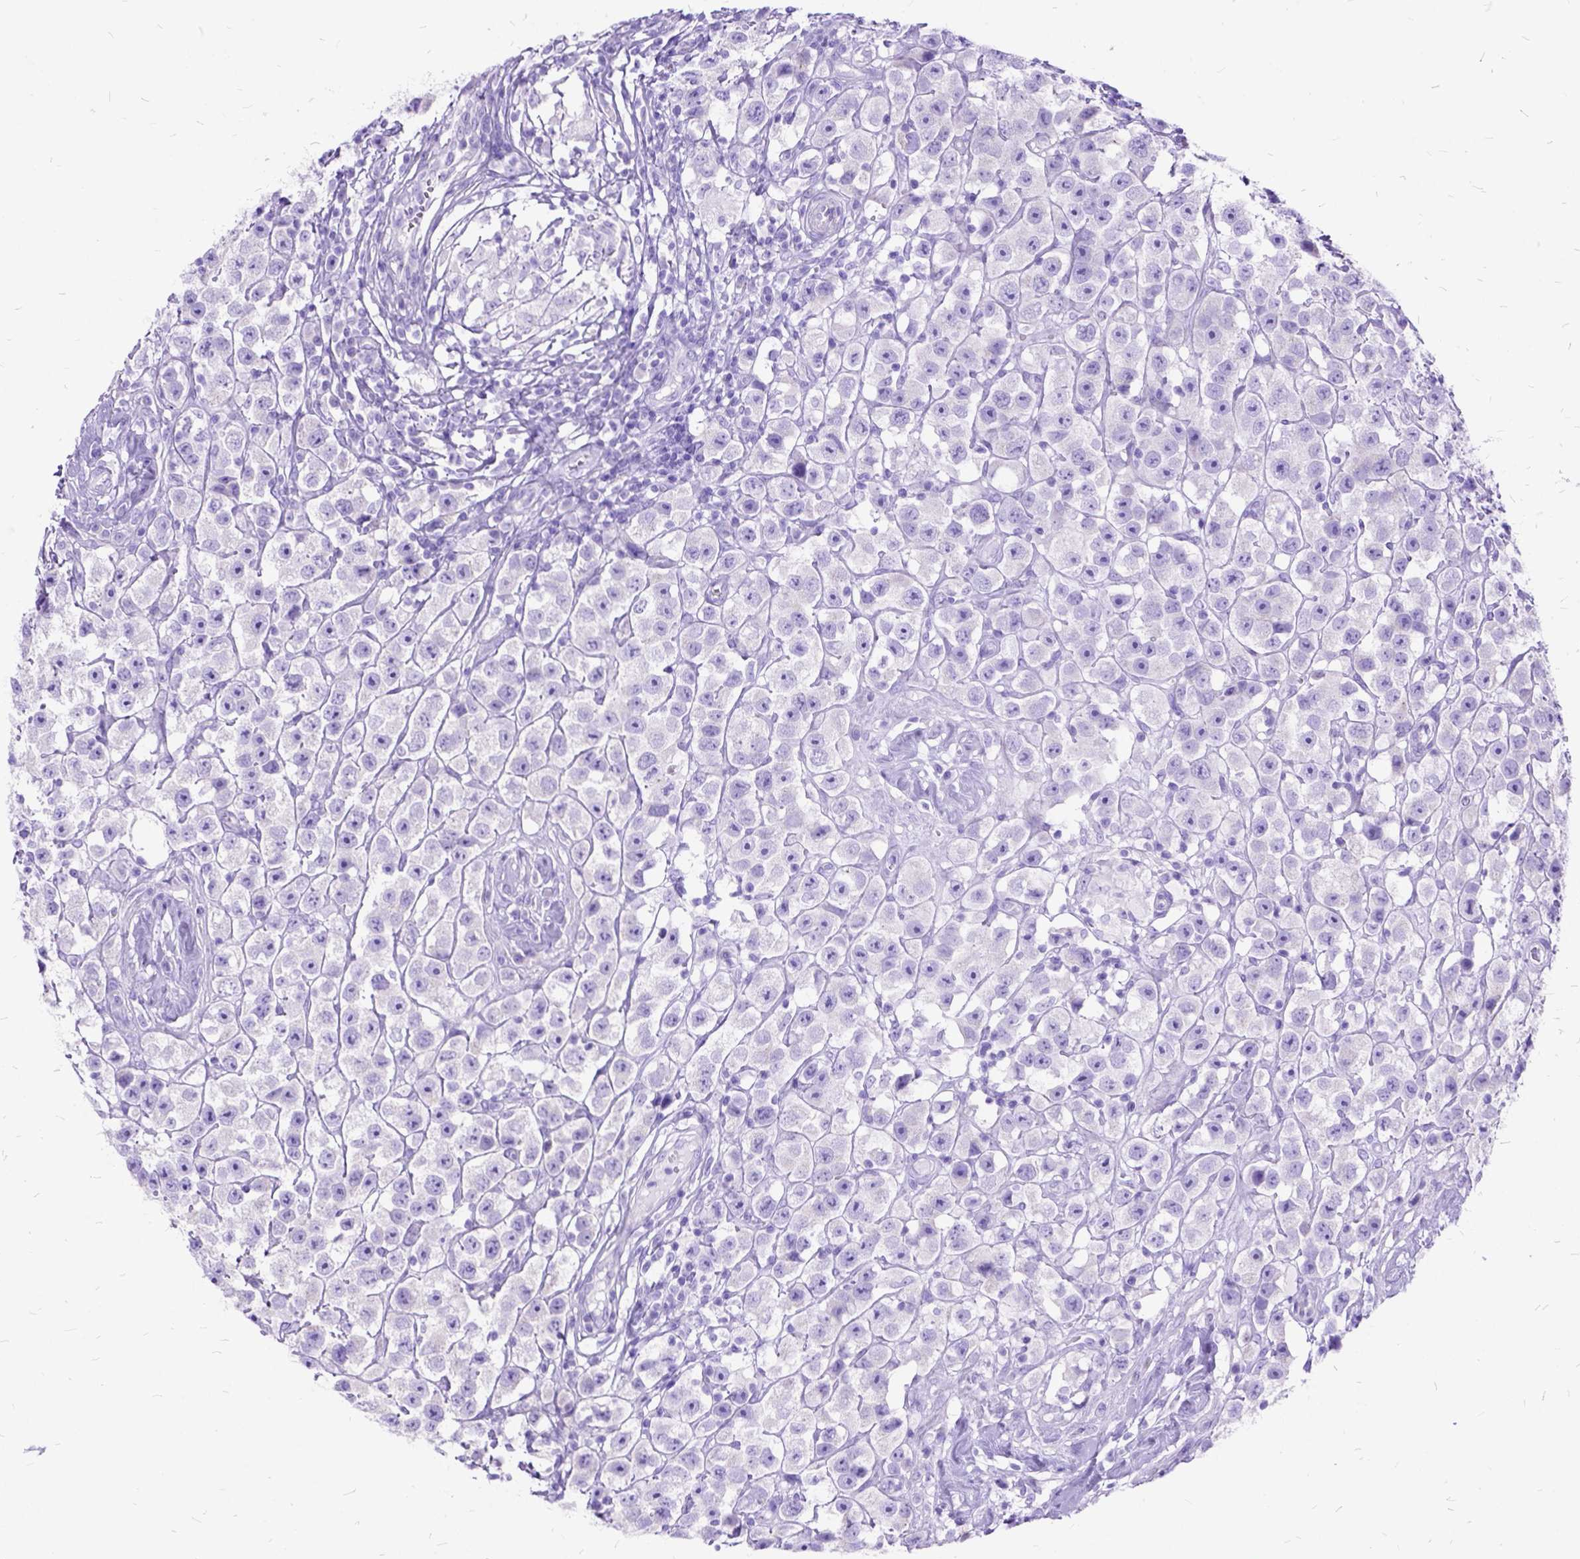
{"staining": {"intensity": "negative", "quantity": "none", "location": "none"}, "tissue": "testis cancer", "cell_type": "Tumor cells", "image_type": "cancer", "snomed": [{"axis": "morphology", "description": "Seminoma, NOS"}, {"axis": "topography", "description": "Testis"}], "caption": "Tumor cells show no significant protein positivity in seminoma (testis). (DAB (3,3'-diaminobenzidine) IHC with hematoxylin counter stain).", "gene": "DNAH2", "patient": {"sex": "male", "age": 45}}